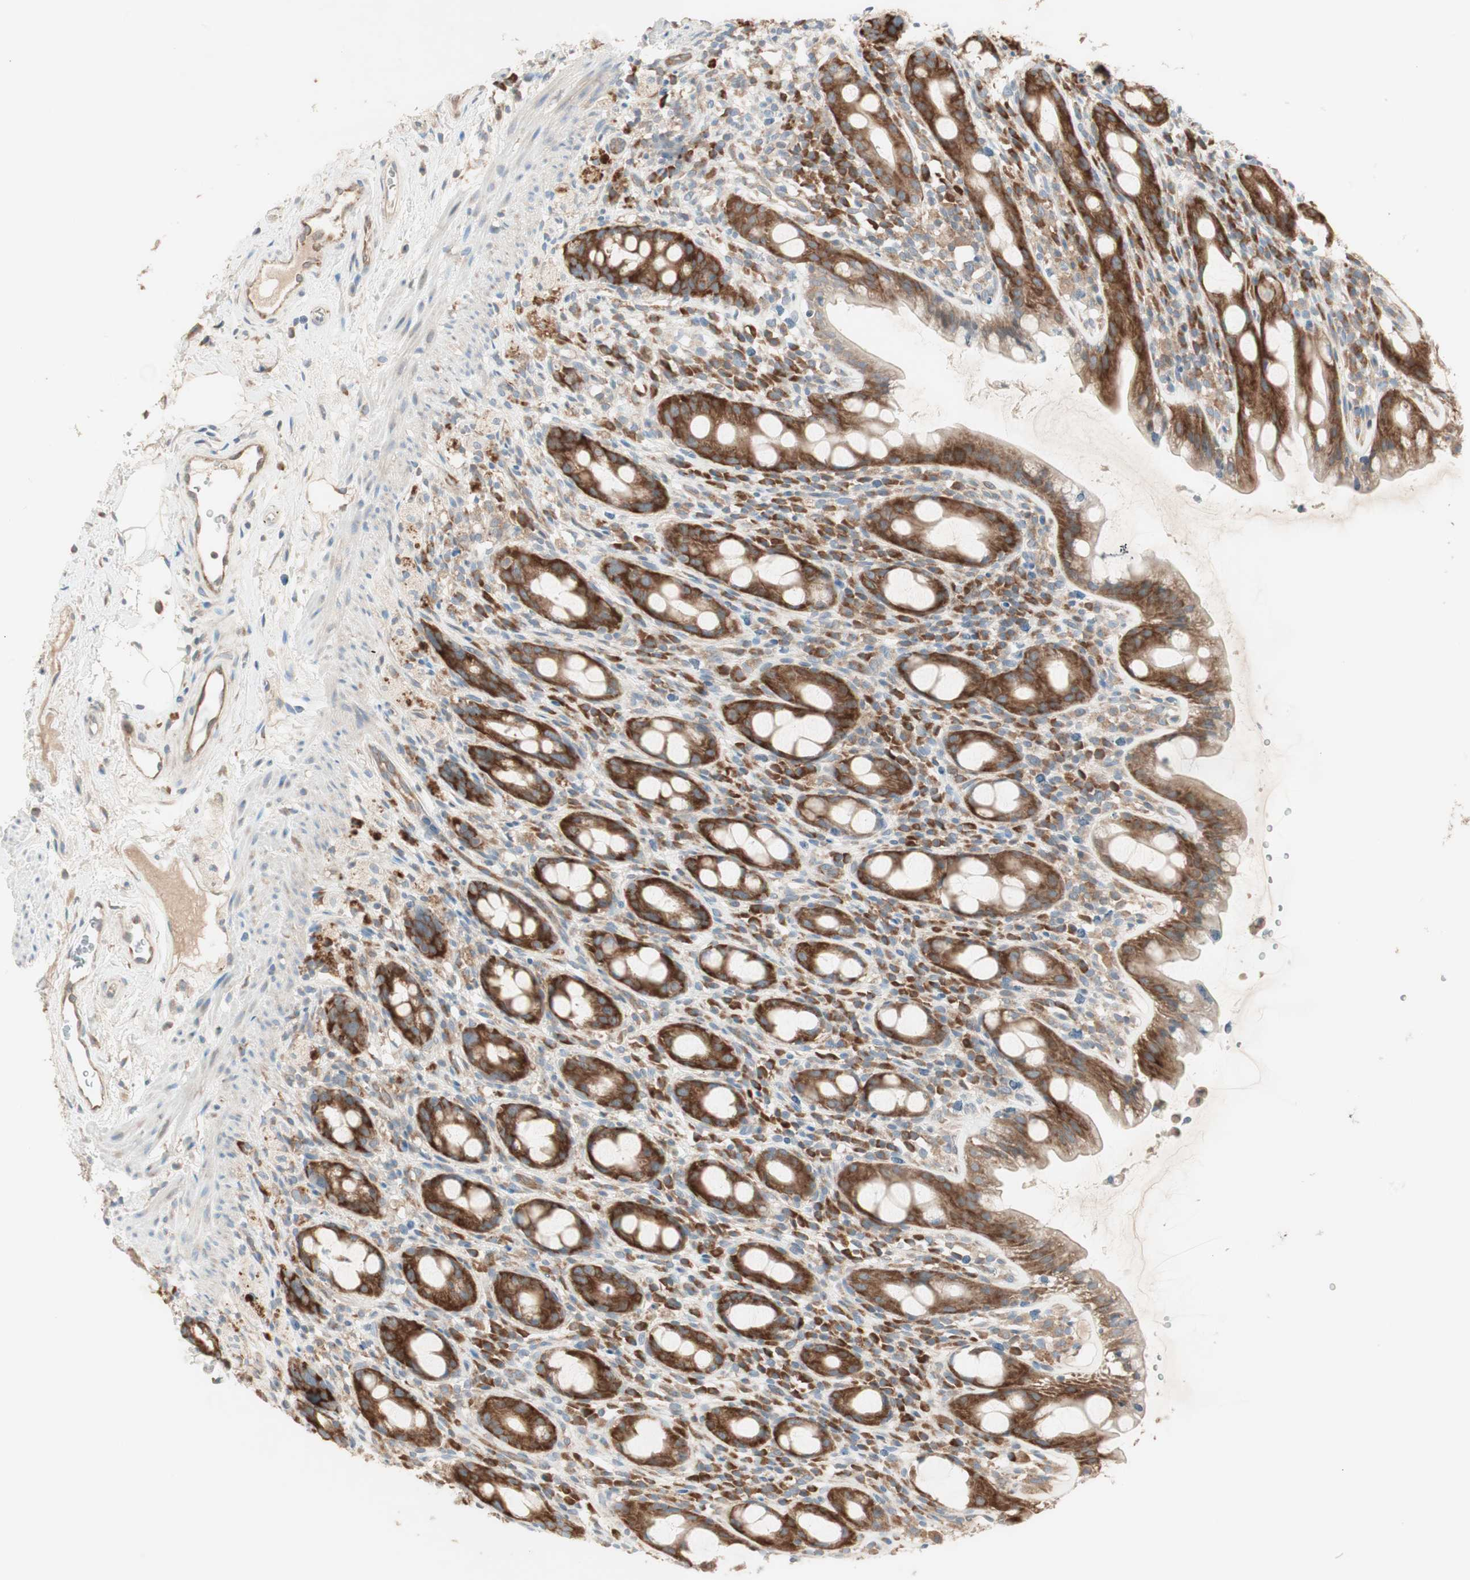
{"staining": {"intensity": "strong", "quantity": ">75%", "location": "cytoplasmic/membranous"}, "tissue": "rectum", "cell_type": "Glandular cells", "image_type": "normal", "snomed": [{"axis": "morphology", "description": "Normal tissue, NOS"}, {"axis": "topography", "description": "Rectum"}], "caption": "Strong cytoplasmic/membranous staining is appreciated in about >75% of glandular cells in benign rectum.", "gene": "RPL23", "patient": {"sex": "male", "age": 44}}